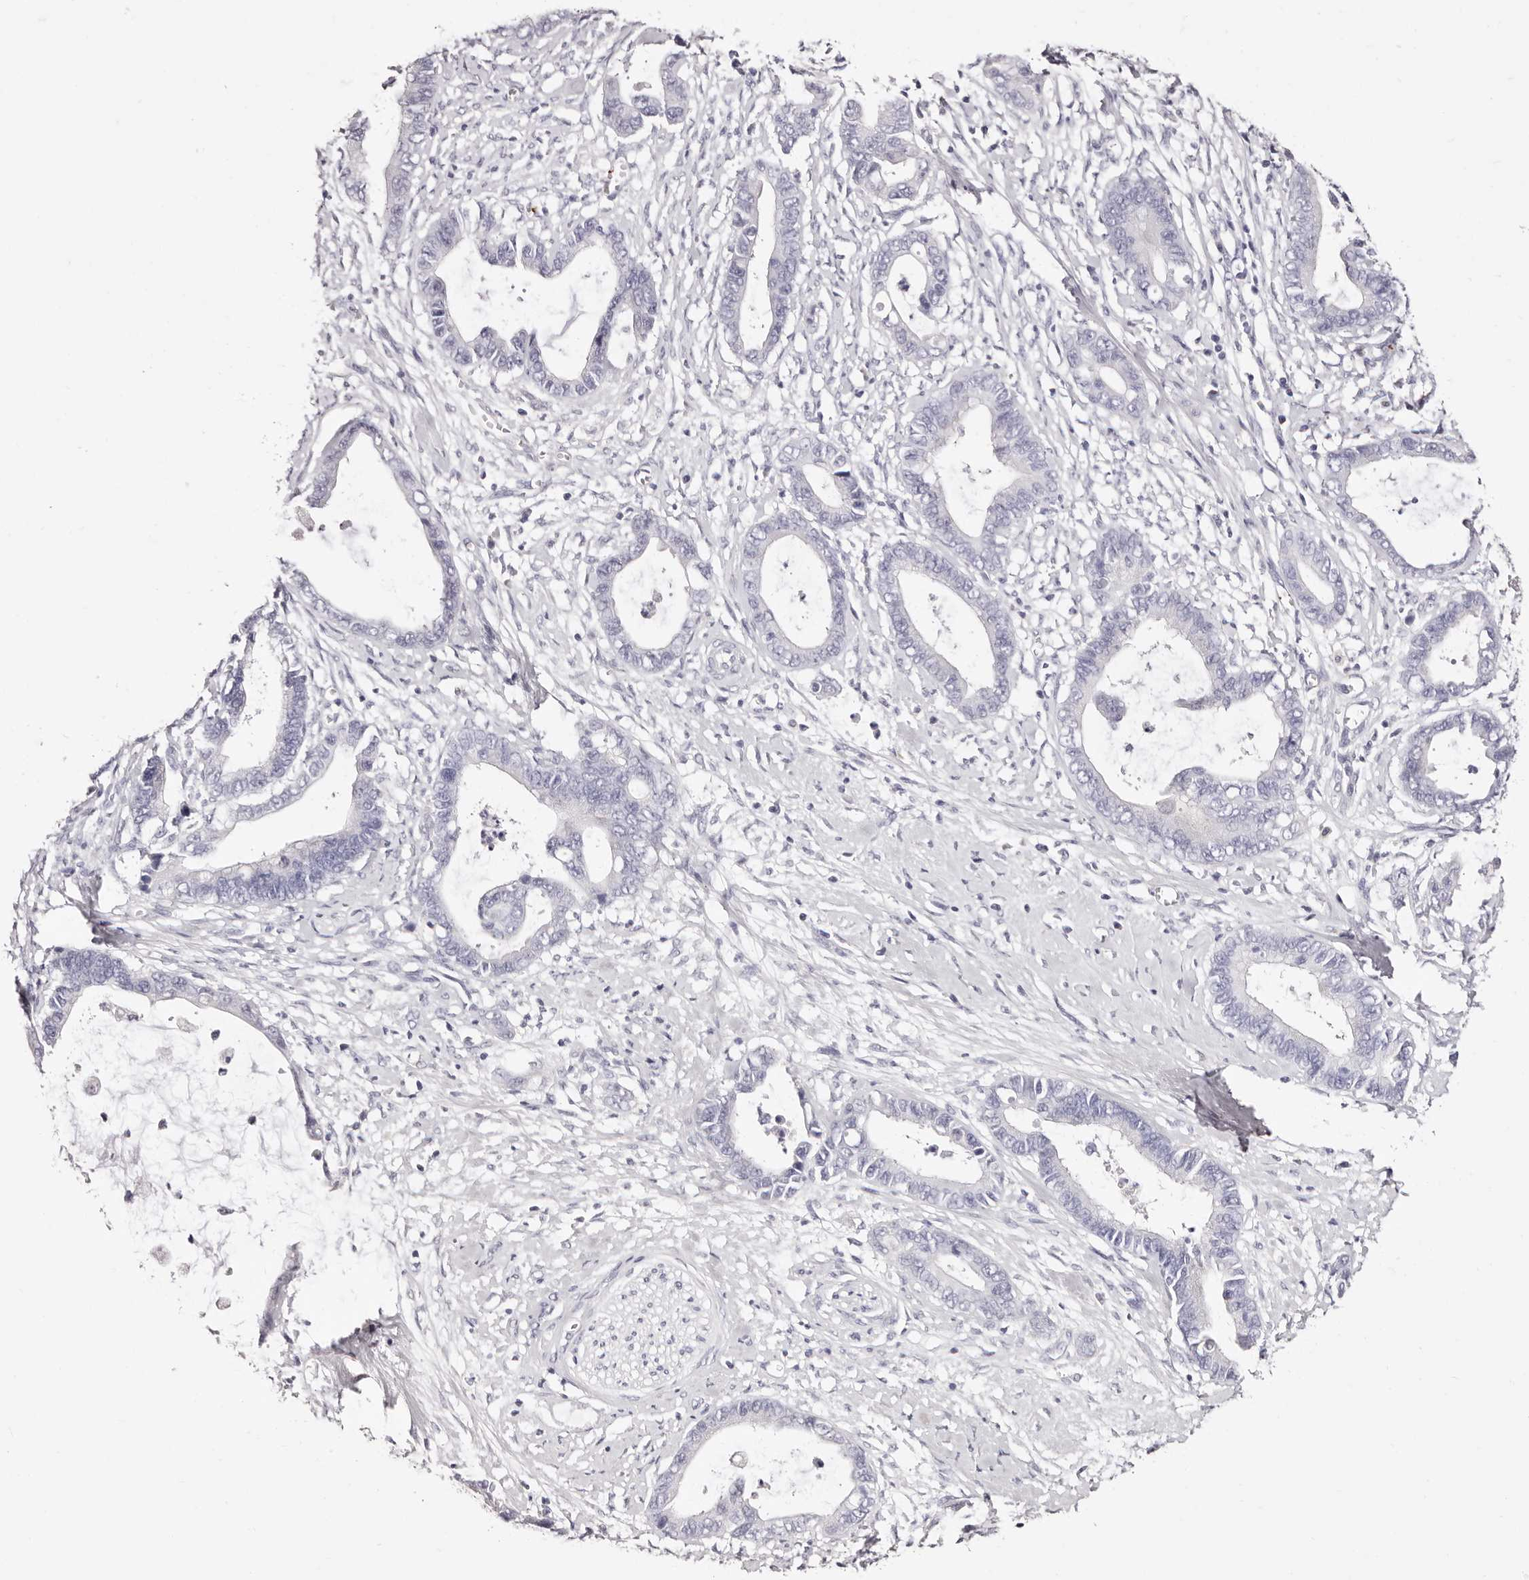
{"staining": {"intensity": "negative", "quantity": "none", "location": "none"}, "tissue": "cervical cancer", "cell_type": "Tumor cells", "image_type": "cancer", "snomed": [{"axis": "morphology", "description": "Adenocarcinoma, NOS"}, {"axis": "topography", "description": "Cervix"}], "caption": "There is no significant expression in tumor cells of cervical cancer (adenocarcinoma).", "gene": "PF4", "patient": {"sex": "female", "age": 44}}